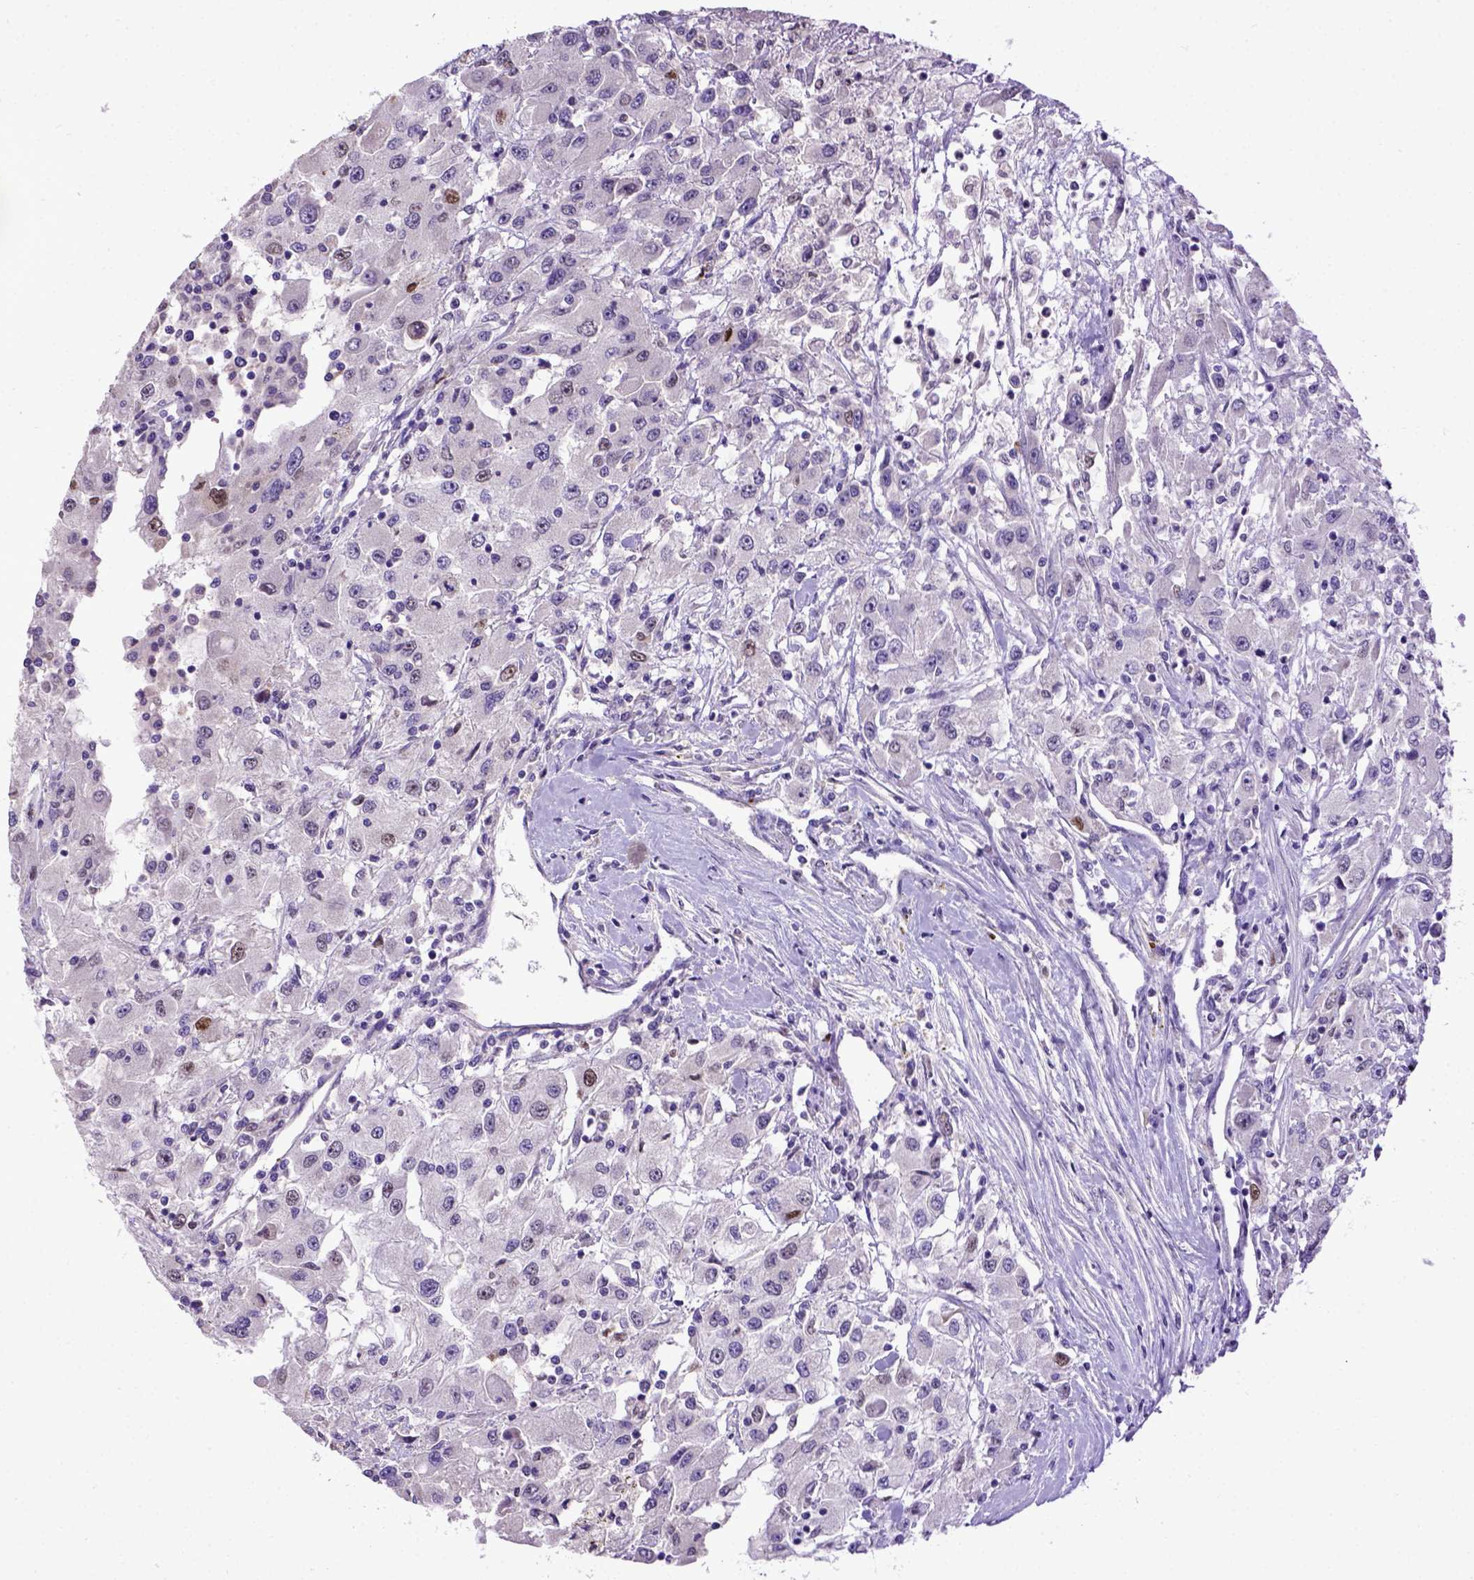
{"staining": {"intensity": "moderate", "quantity": "<25%", "location": "nuclear"}, "tissue": "renal cancer", "cell_type": "Tumor cells", "image_type": "cancer", "snomed": [{"axis": "morphology", "description": "Adenocarcinoma, NOS"}, {"axis": "topography", "description": "Kidney"}], "caption": "The histopathology image demonstrates immunohistochemical staining of renal adenocarcinoma. There is moderate nuclear staining is identified in about <25% of tumor cells. (IHC, brightfield microscopy, high magnification).", "gene": "CDKN1A", "patient": {"sex": "female", "age": 67}}